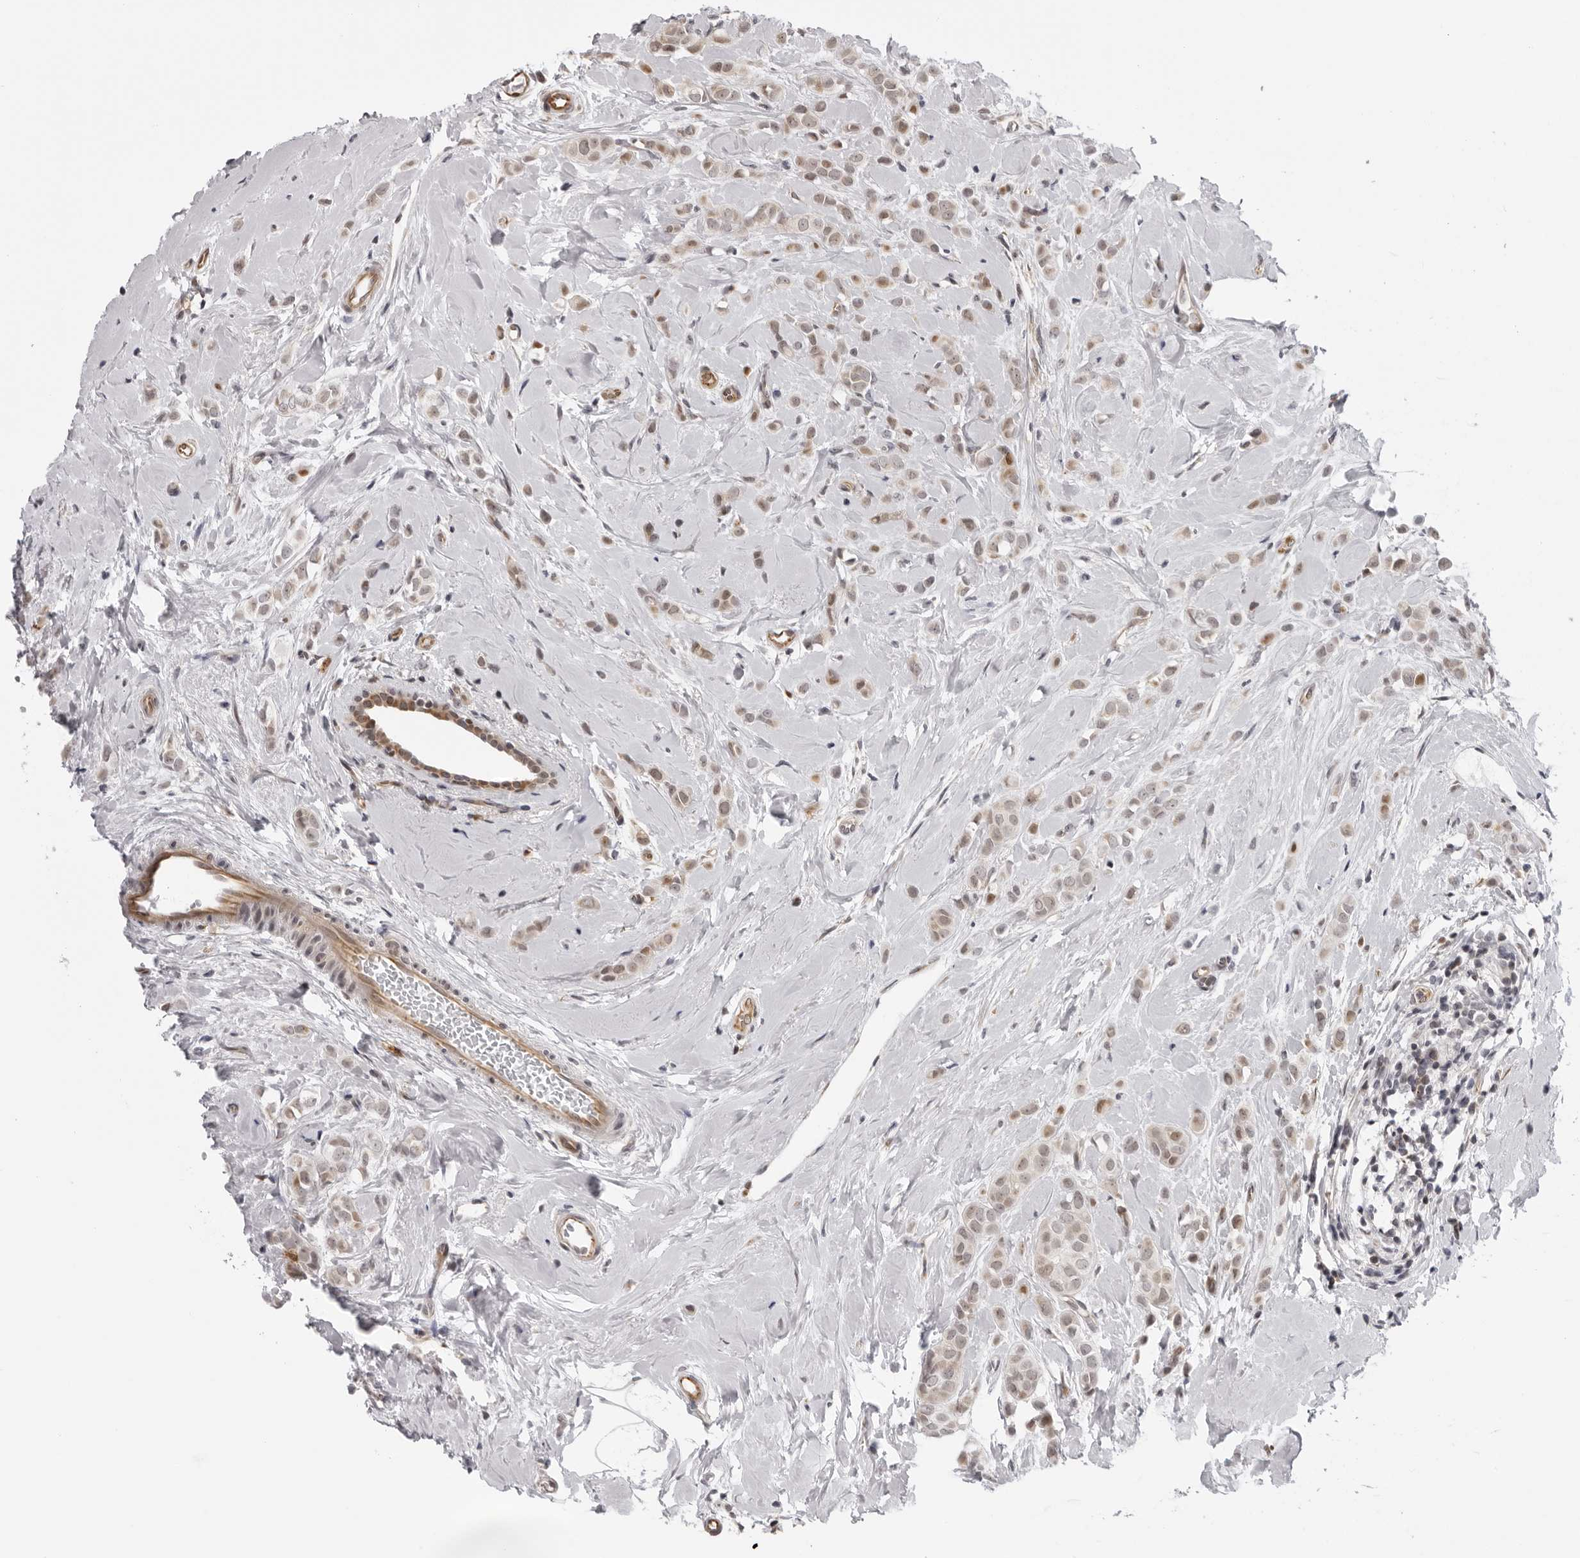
{"staining": {"intensity": "weak", "quantity": ">75%", "location": "cytoplasmic/membranous"}, "tissue": "breast cancer", "cell_type": "Tumor cells", "image_type": "cancer", "snomed": [{"axis": "morphology", "description": "Lobular carcinoma"}, {"axis": "topography", "description": "Breast"}], "caption": "Breast cancer (lobular carcinoma) stained for a protein exhibits weak cytoplasmic/membranous positivity in tumor cells.", "gene": "GCSAML", "patient": {"sex": "female", "age": 47}}